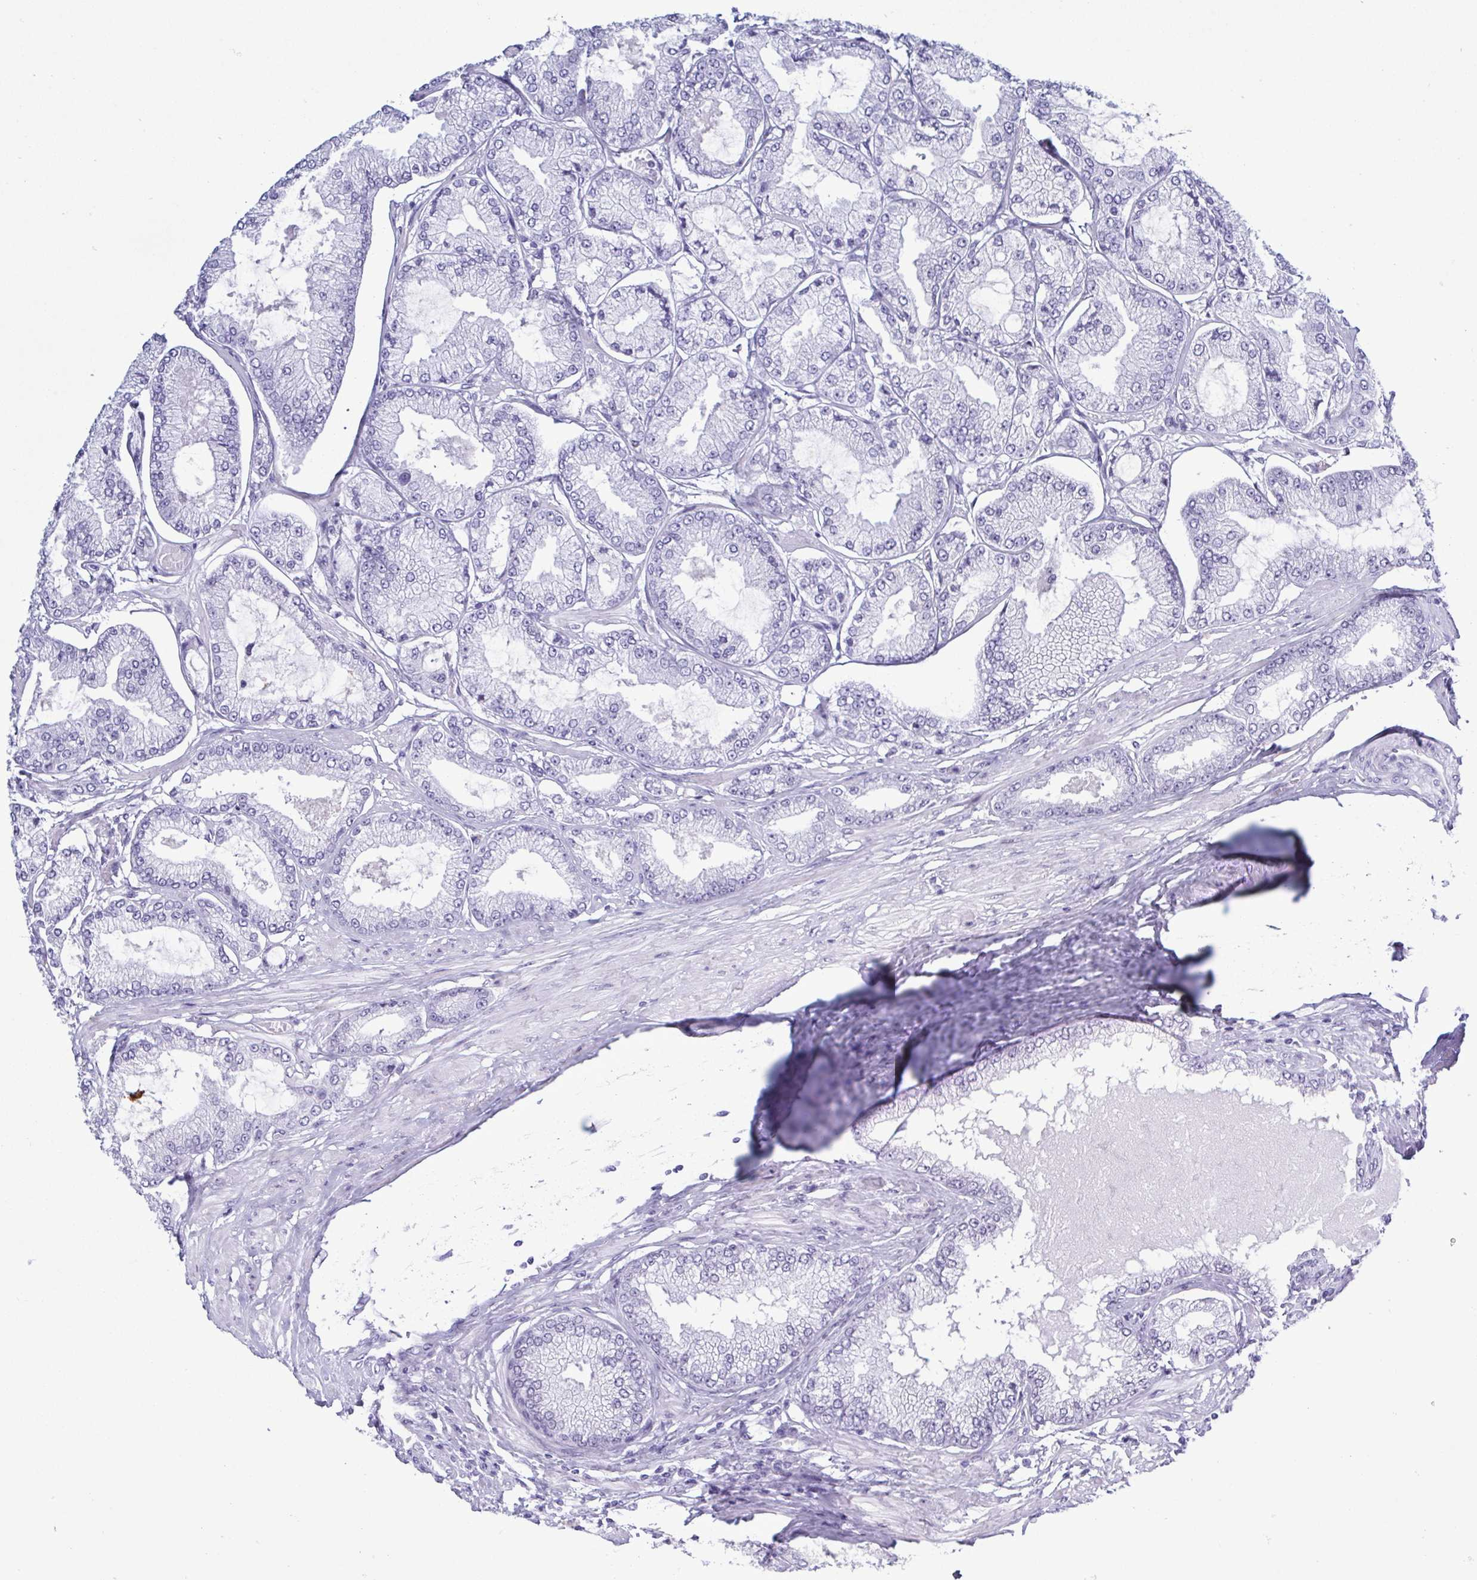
{"staining": {"intensity": "negative", "quantity": "none", "location": "none"}, "tissue": "prostate cancer", "cell_type": "Tumor cells", "image_type": "cancer", "snomed": [{"axis": "morphology", "description": "Adenocarcinoma, Low grade"}, {"axis": "topography", "description": "Prostate"}], "caption": "Immunohistochemistry (IHC) of prostate cancer shows no positivity in tumor cells.", "gene": "SUGP2", "patient": {"sex": "male", "age": 55}}